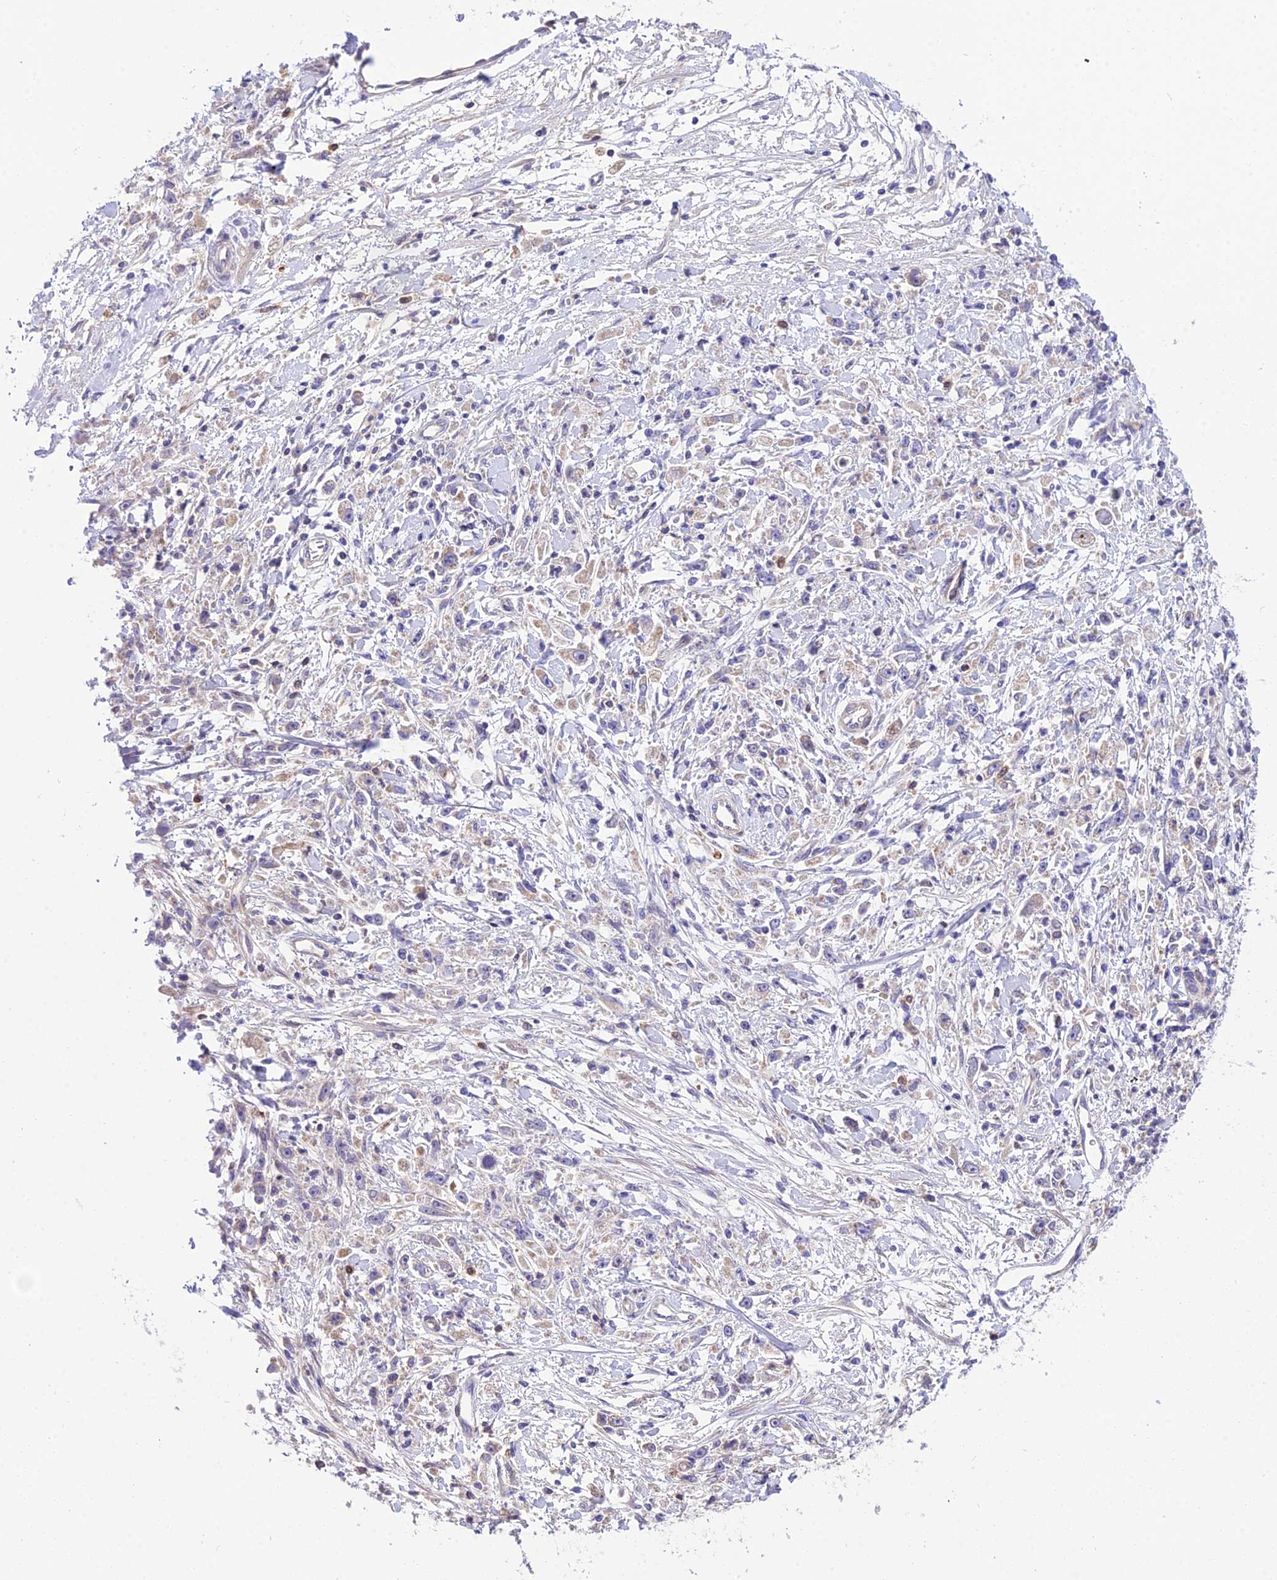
{"staining": {"intensity": "weak", "quantity": "<25%", "location": "cytoplasmic/membranous"}, "tissue": "stomach cancer", "cell_type": "Tumor cells", "image_type": "cancer", "snomed": [{"axis": "morphology", "description": "Adenocarcinoma, NOS"}, {"axis": "topography", "description": "Stomach"}], "caption": "This photomicrograph is of stomach adenocarcinoma stained with immunohistochemistry to label a protein in brown with the nuclei are counter-stained blue. There is no positivity in tumor cells.", "gene": "TRIM43B", "patient": {"sex": "female", "age": 59}}